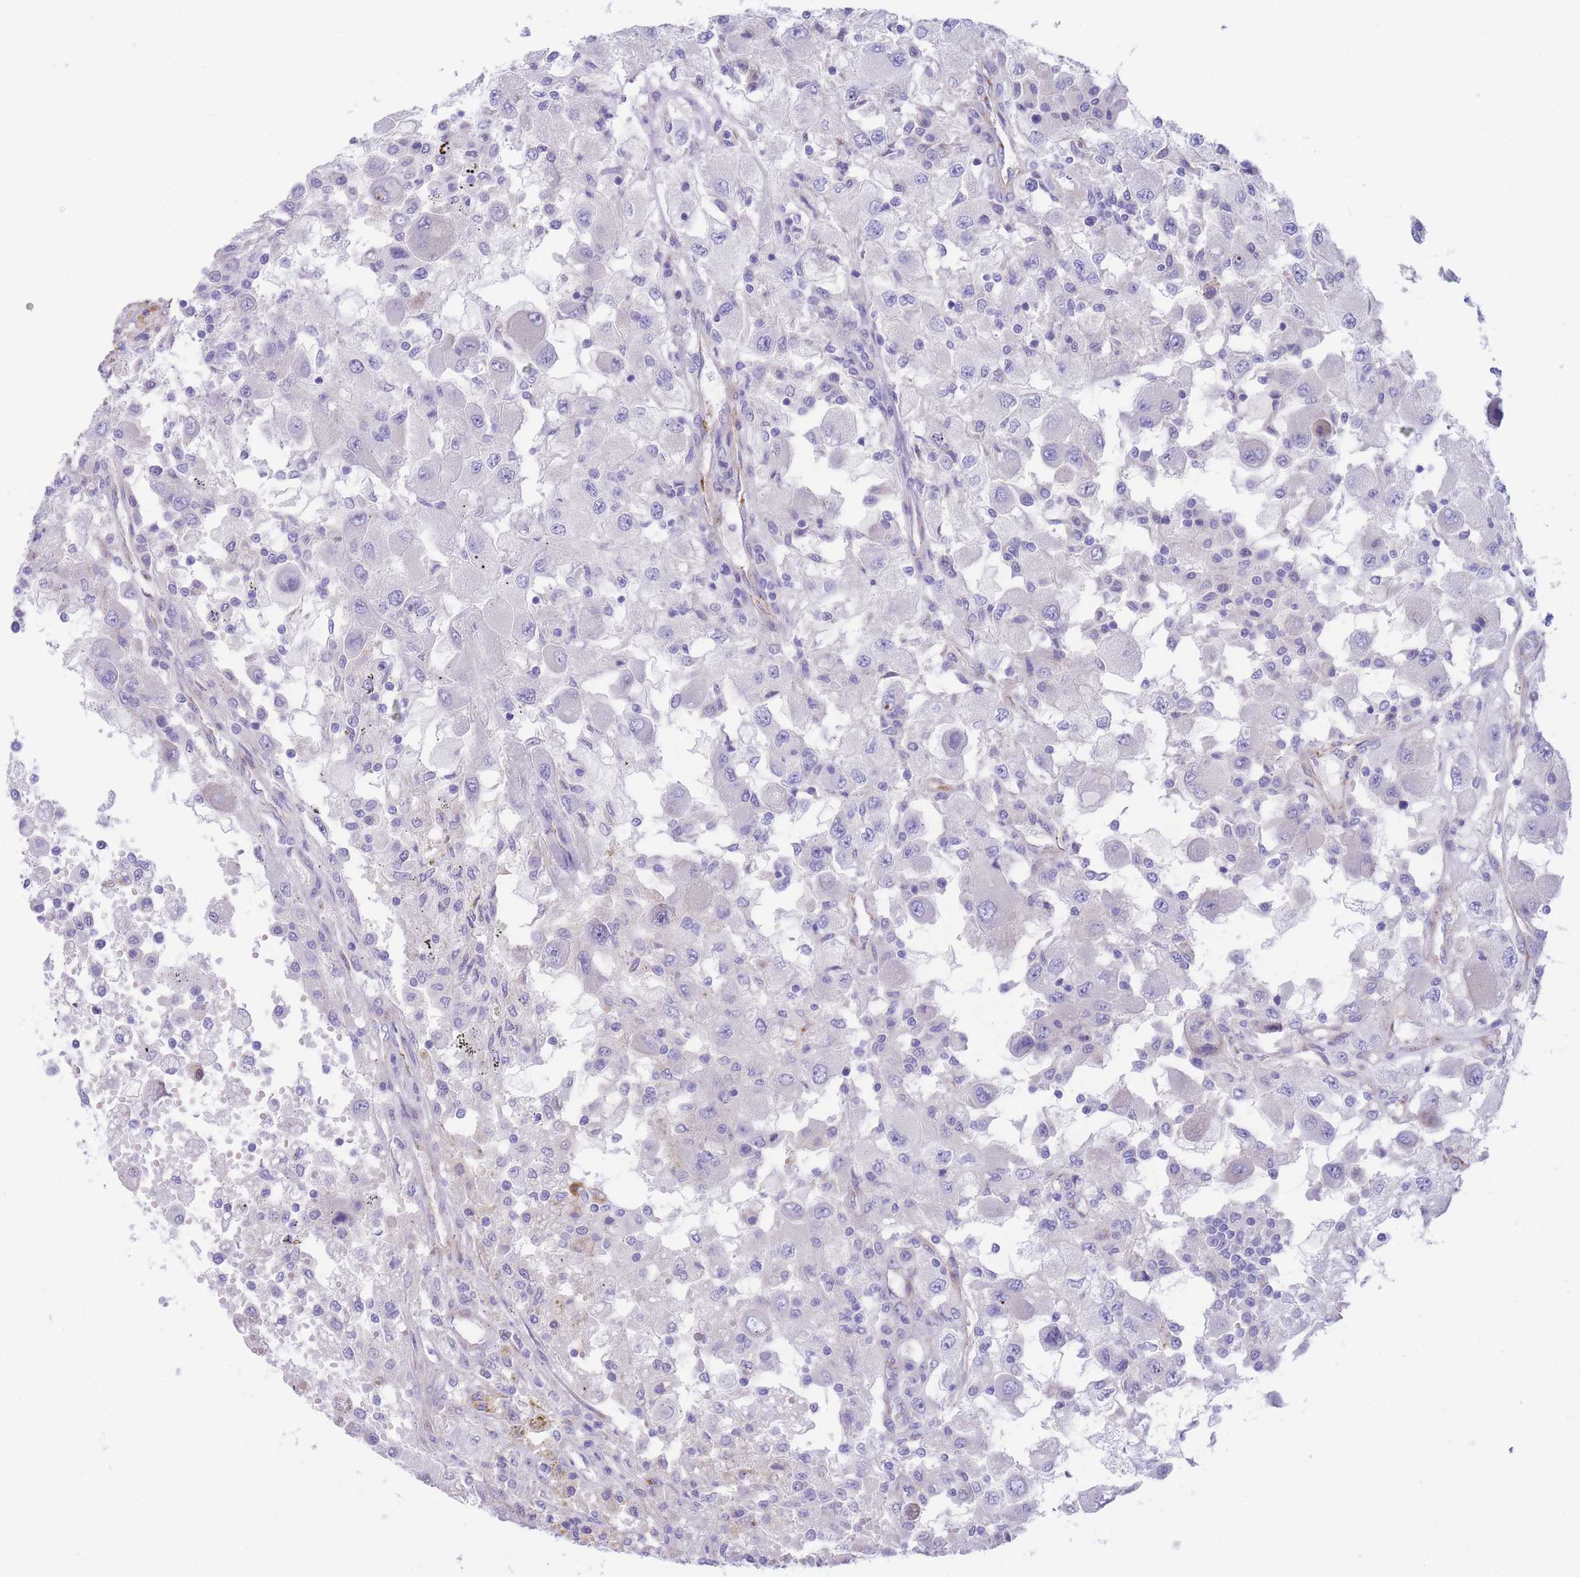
{"staining": {"intensity": "negative", "quantity": "none", "location": "none"}, "tissue": "renal cancer", "cell_type": "Tumor cells", "image_type": "cancer", "snomed": [{"axis": "morphology", "description": "Adenocarcinoma, NOS"}, {"axis": "topography", "description": "Kidney"}], "caption": "A micrograph of renal cancer stained for a protein demonstrates no brown staining in tumor cells.", "gene": "DET1", "patient": {"sex": "female", "age": 67}}